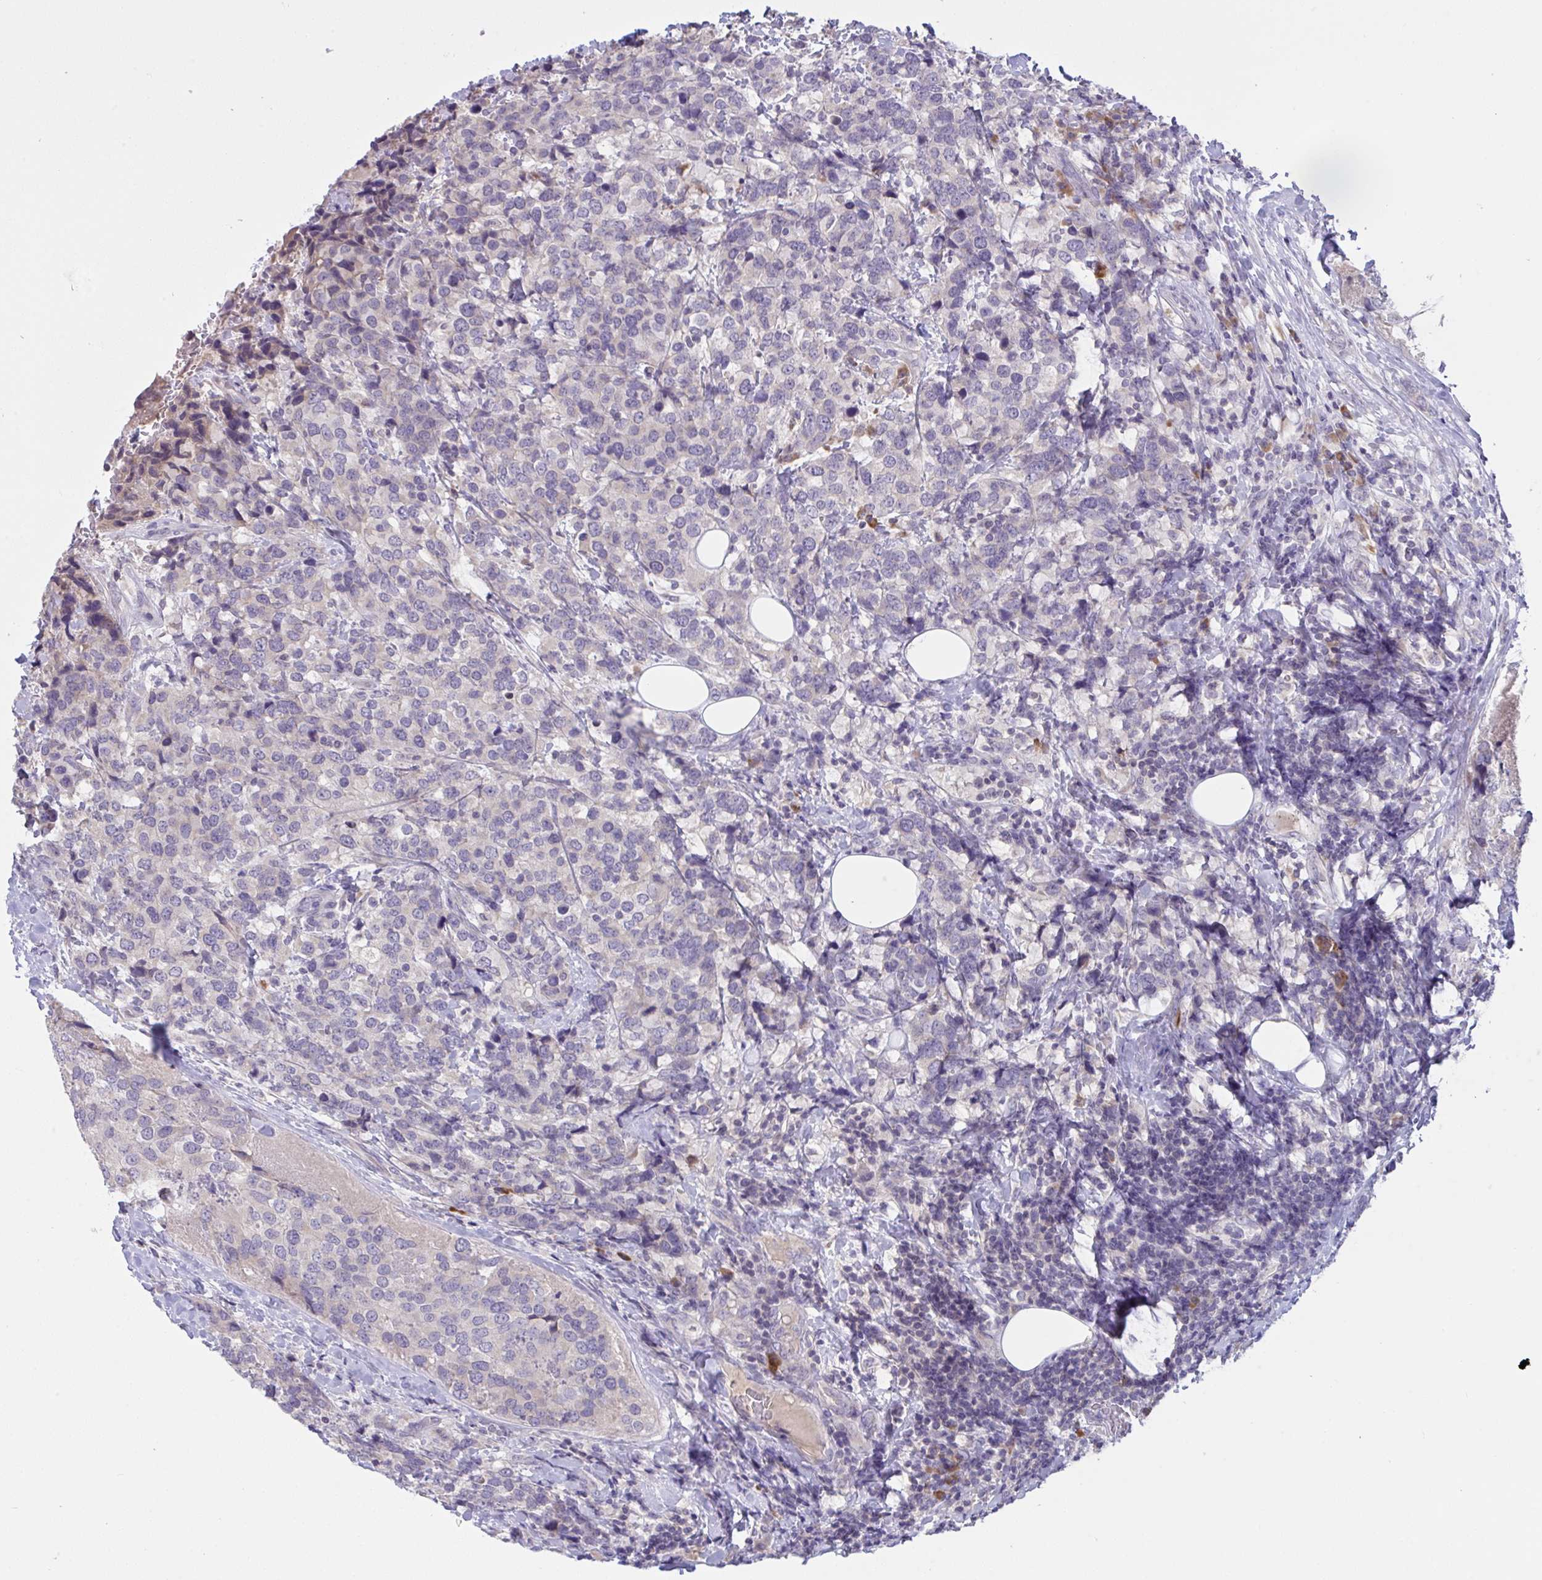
{"staining": {"intensity": "negative", "quantity": "none", "location": "none"}, "tissue": "breast cancer", "cell_type": "Tumor cells", "image_type": "cancer", "snomed": [{"axis": "morphology", "description": "Lobular carcinoma"}, {"axis": "topography", "description": "Breast"}], "caption": "Immunohistochemical staining of lobular carcinoma (breast) exhibits no significant staining in tumor cells.", "gene": "TMEM41A", "patient": {"sex": "female", "age": 59}}